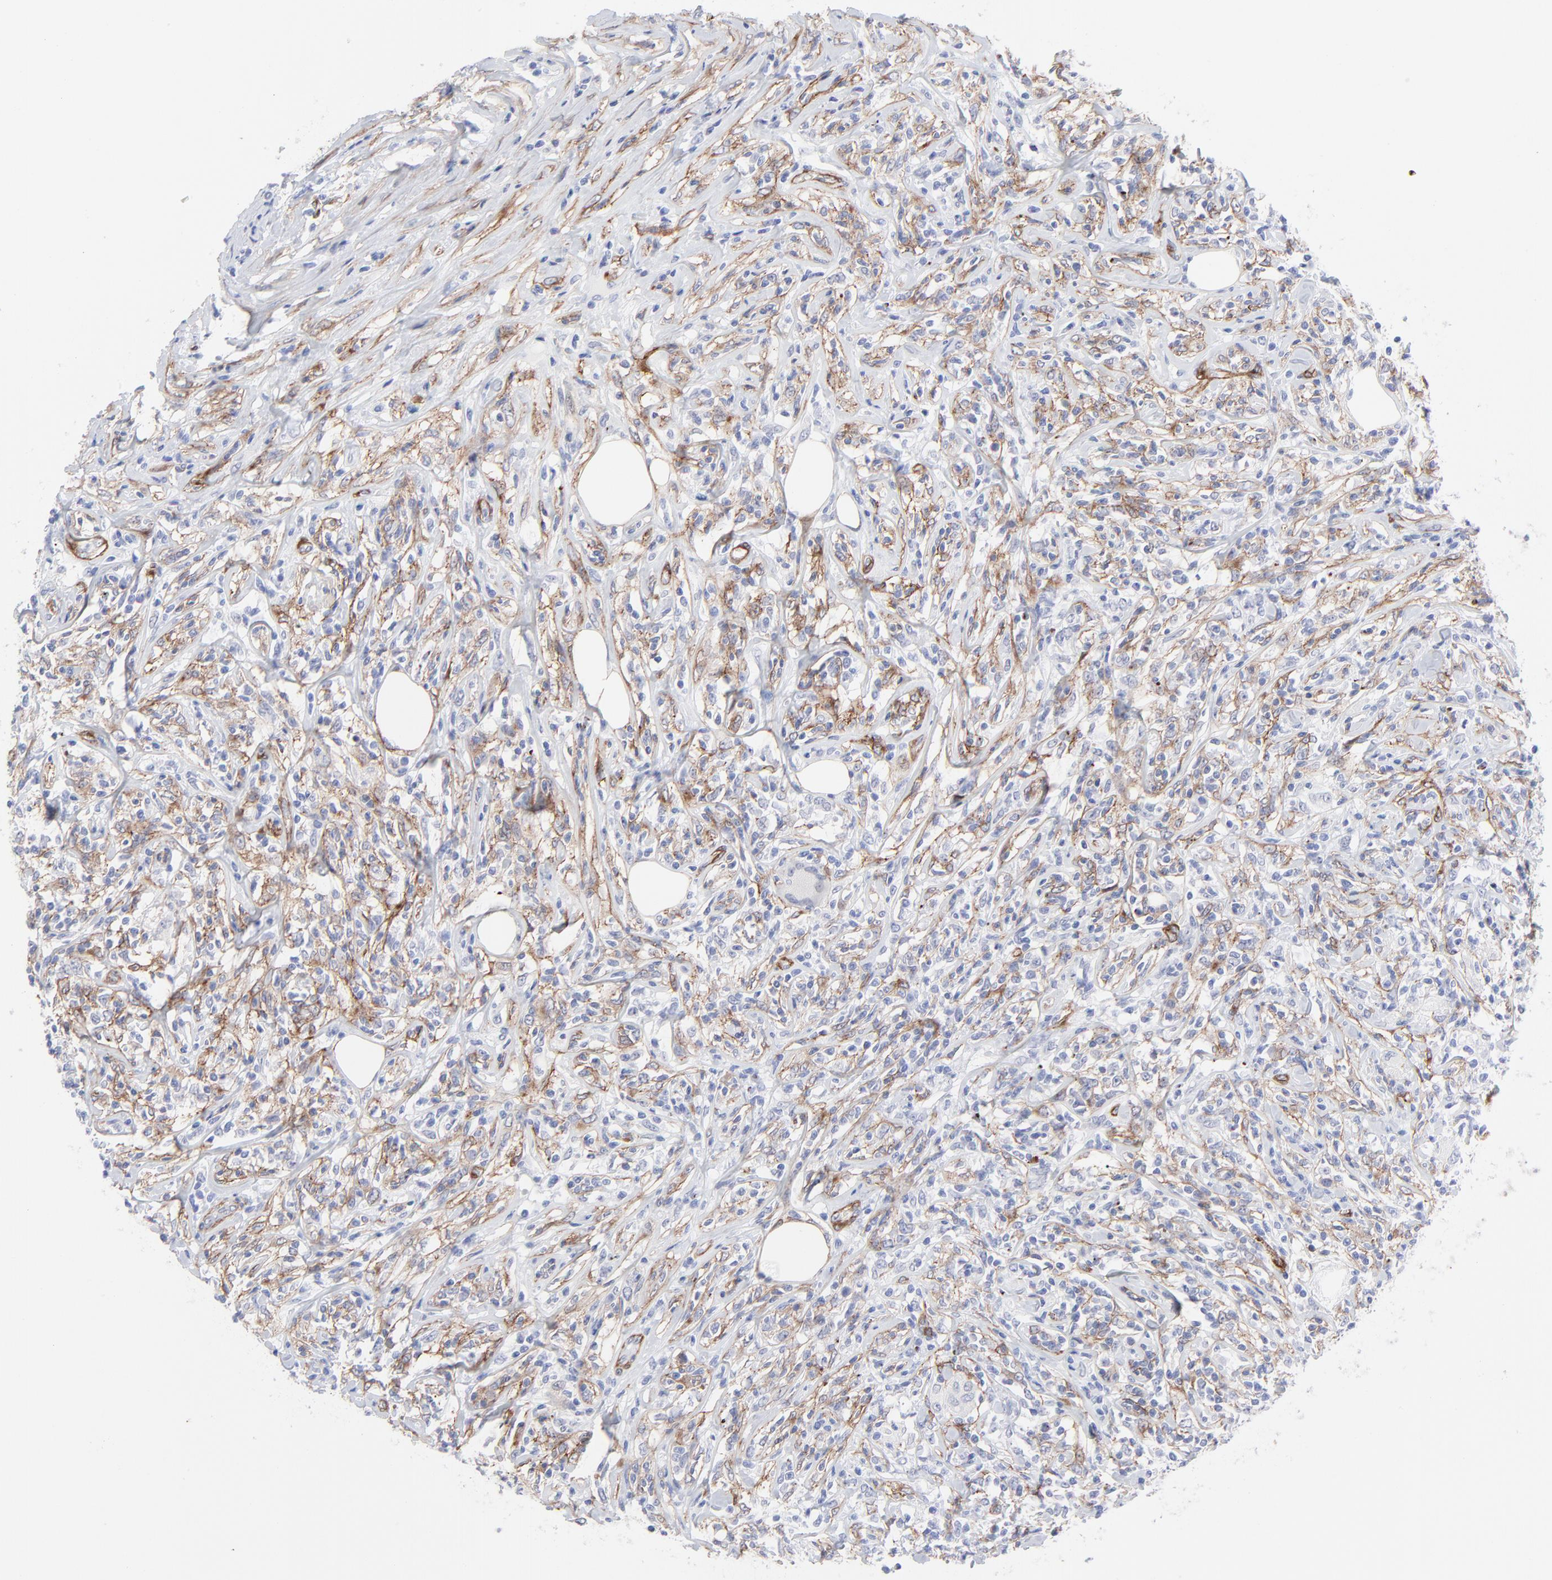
{"staining": {"intensity": "negative", "quantity": "none", "location": "none"}, "tissue": "lymphoma", "cell_type": "Tumor cells", "image_type": "cancer", "snomed": [{"axis": "morphology", "description": "Malignant lymphoma, non-Hodgkin's type, High grade"}, {"axis": "topography", "description": "Lymph node"}], "caption": "The histopathology image exhibits no significant positivity in tumor cells of high-grade malignant lymphoma, non-Hodgkin's type.", "gene": "PDGFRB", "patient": {"sex": "female", "age": 84}}